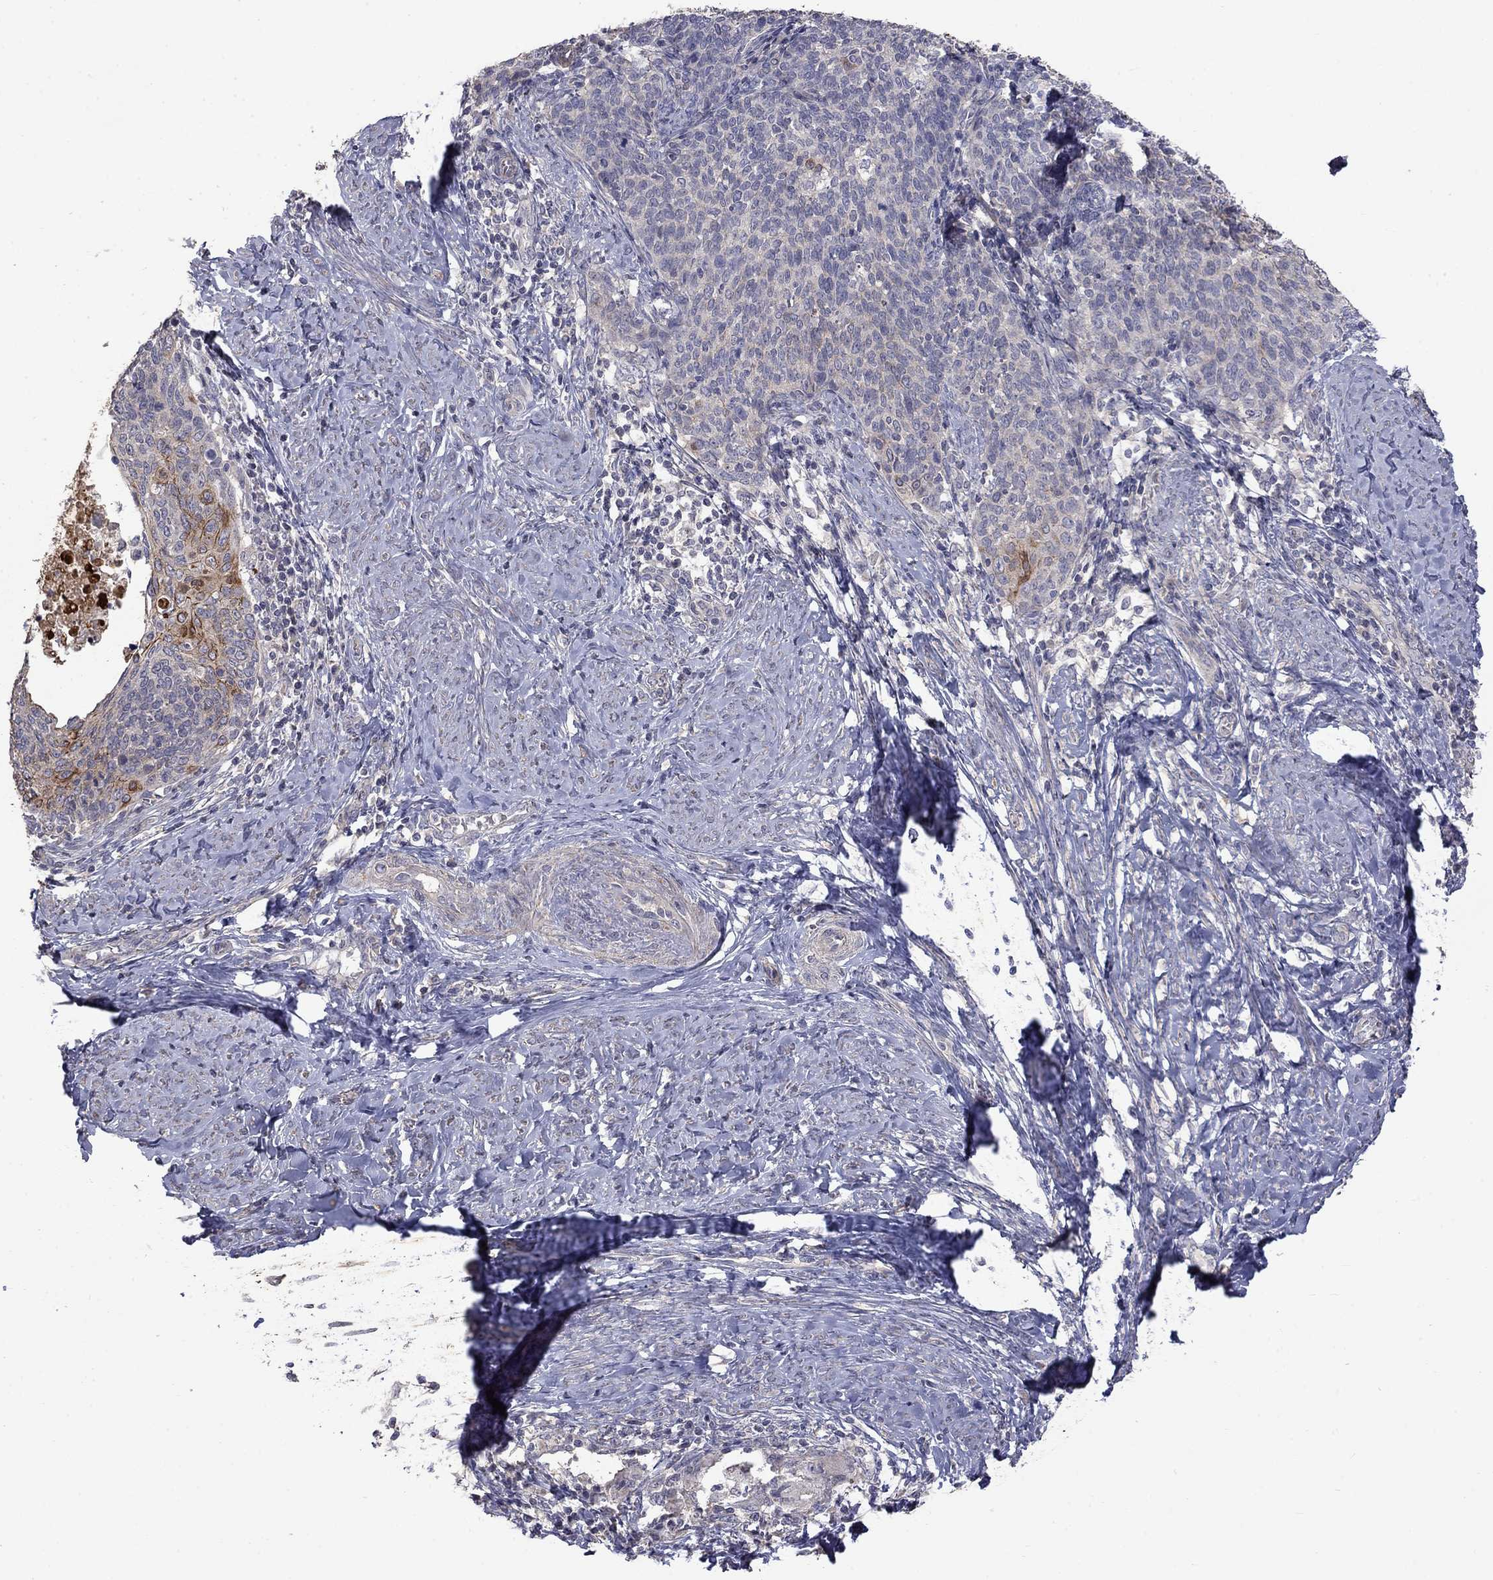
{"staining": {"intensity": "moderate", "quantity": "<25%", "location": "cytoplasmic/membranous"}, "tissue": "cervical cancer", "cell_type": "Tumor cells", "image_type": "cancer", "snomed": [{"axis": "morphology", "description": "Normal tissue, NOS"}, {"axis": "morphology", "description": "Squamous cell carcinoma, NOS"}, {"axis": "topography", "description": "Cervix"}], "caption": "Human squamous cell carcinoma (cervical) stained with a brown dye displays moderate cytoplasmic/membranous positive positivity in about <25% of tumor cells.", "gene": "SLC39A14", "patient": {"sex": "female", "age": 39}}